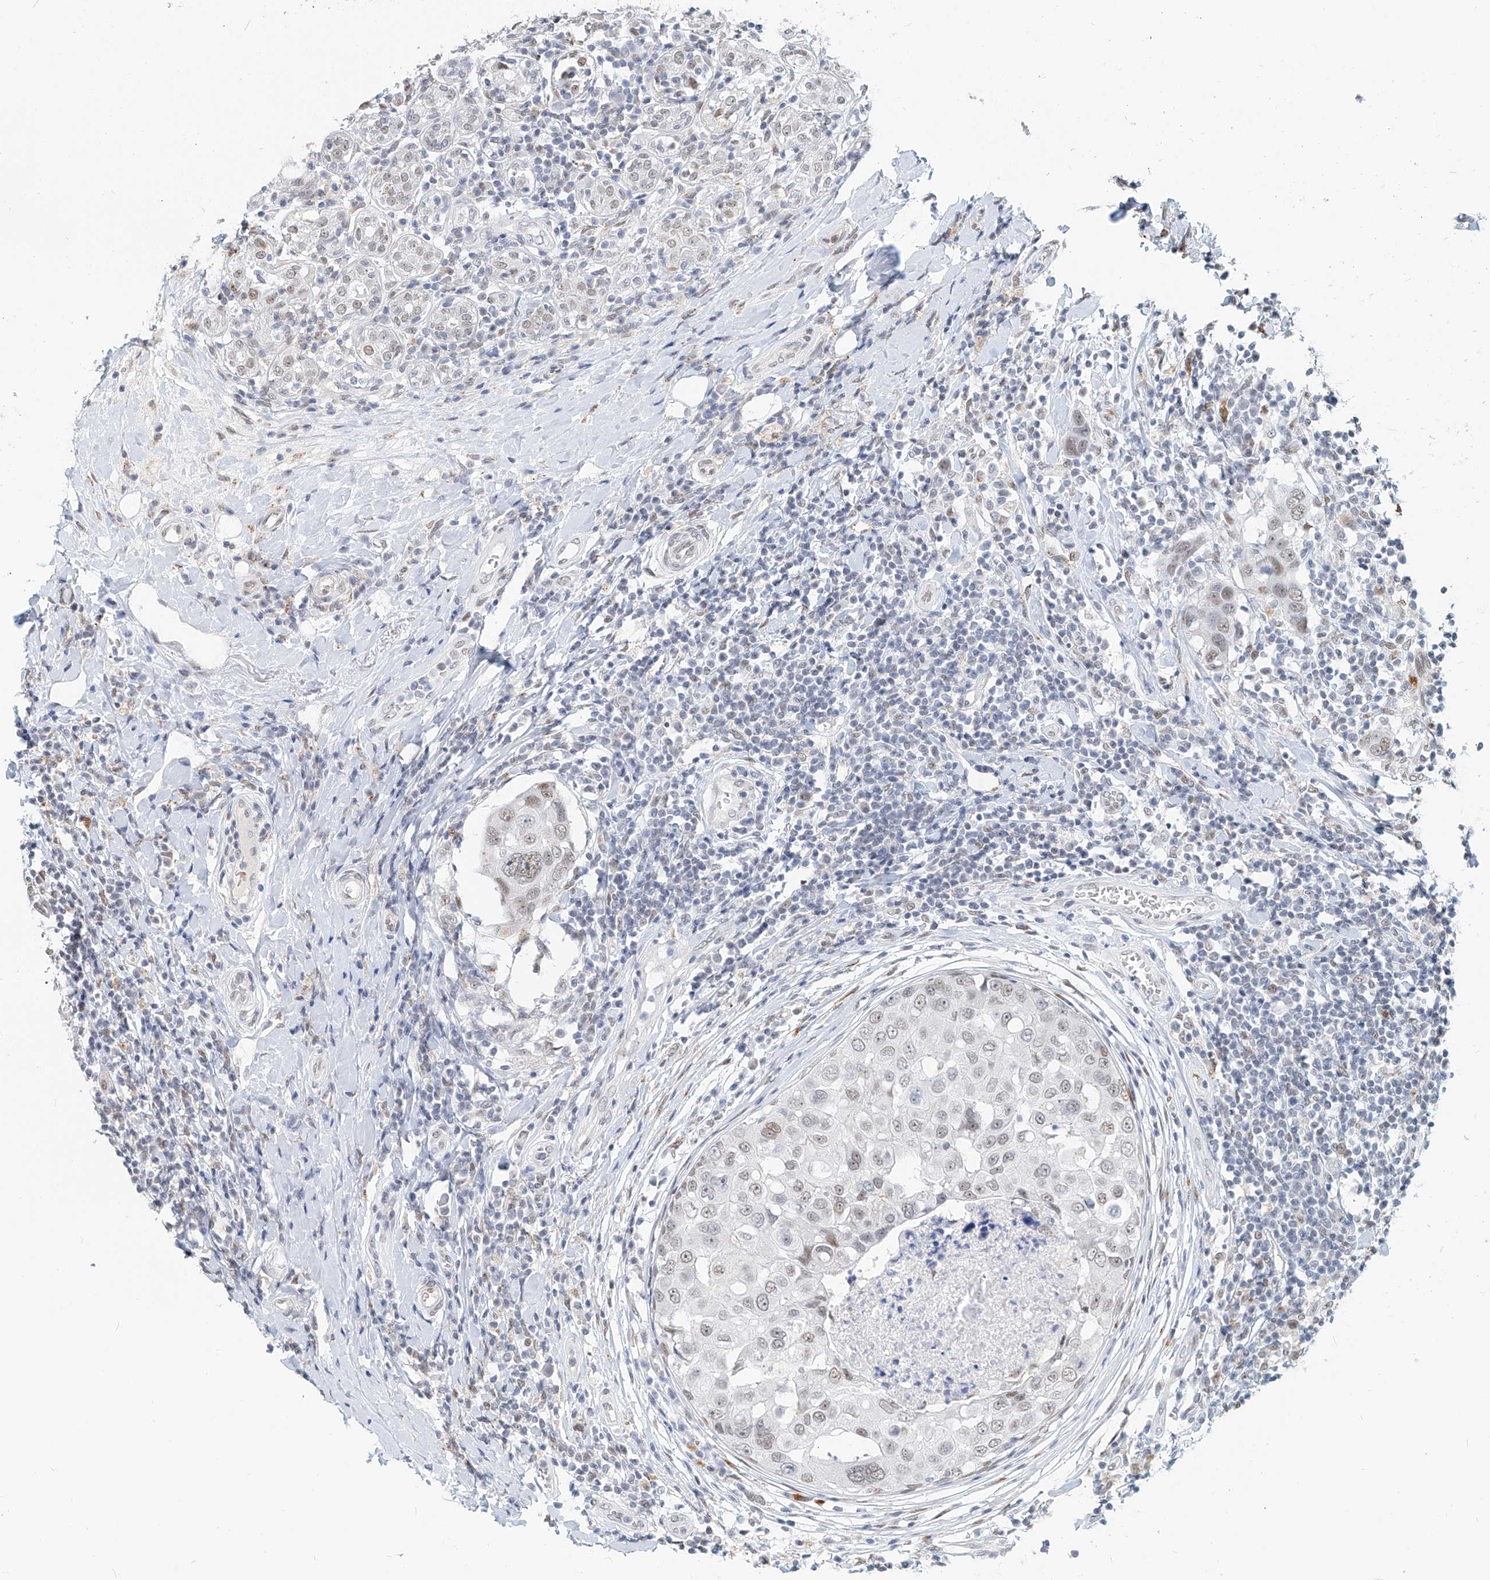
{"staining": {"intensity": "weak", "quantity": "25%-75%", "location": "nuclear"}, "tissue": "breast cancer", "cell_type": "Tumor cells", "image_type": "cancer", "snomed": [{"axis": "morphology", "description": "Duct carcinoma"}, {"axis": "topography", "description": "Breast"}], "caption": "High-power microscopy captured an immunohistochemistry (IHC) micrograph of breast cancer (intraductal carcinoma), revealing weak nuclear positivity in about 25%-75% of tumor cells.", "gene": "SASH1", "patient": {"sex": "female", "age": 27}}